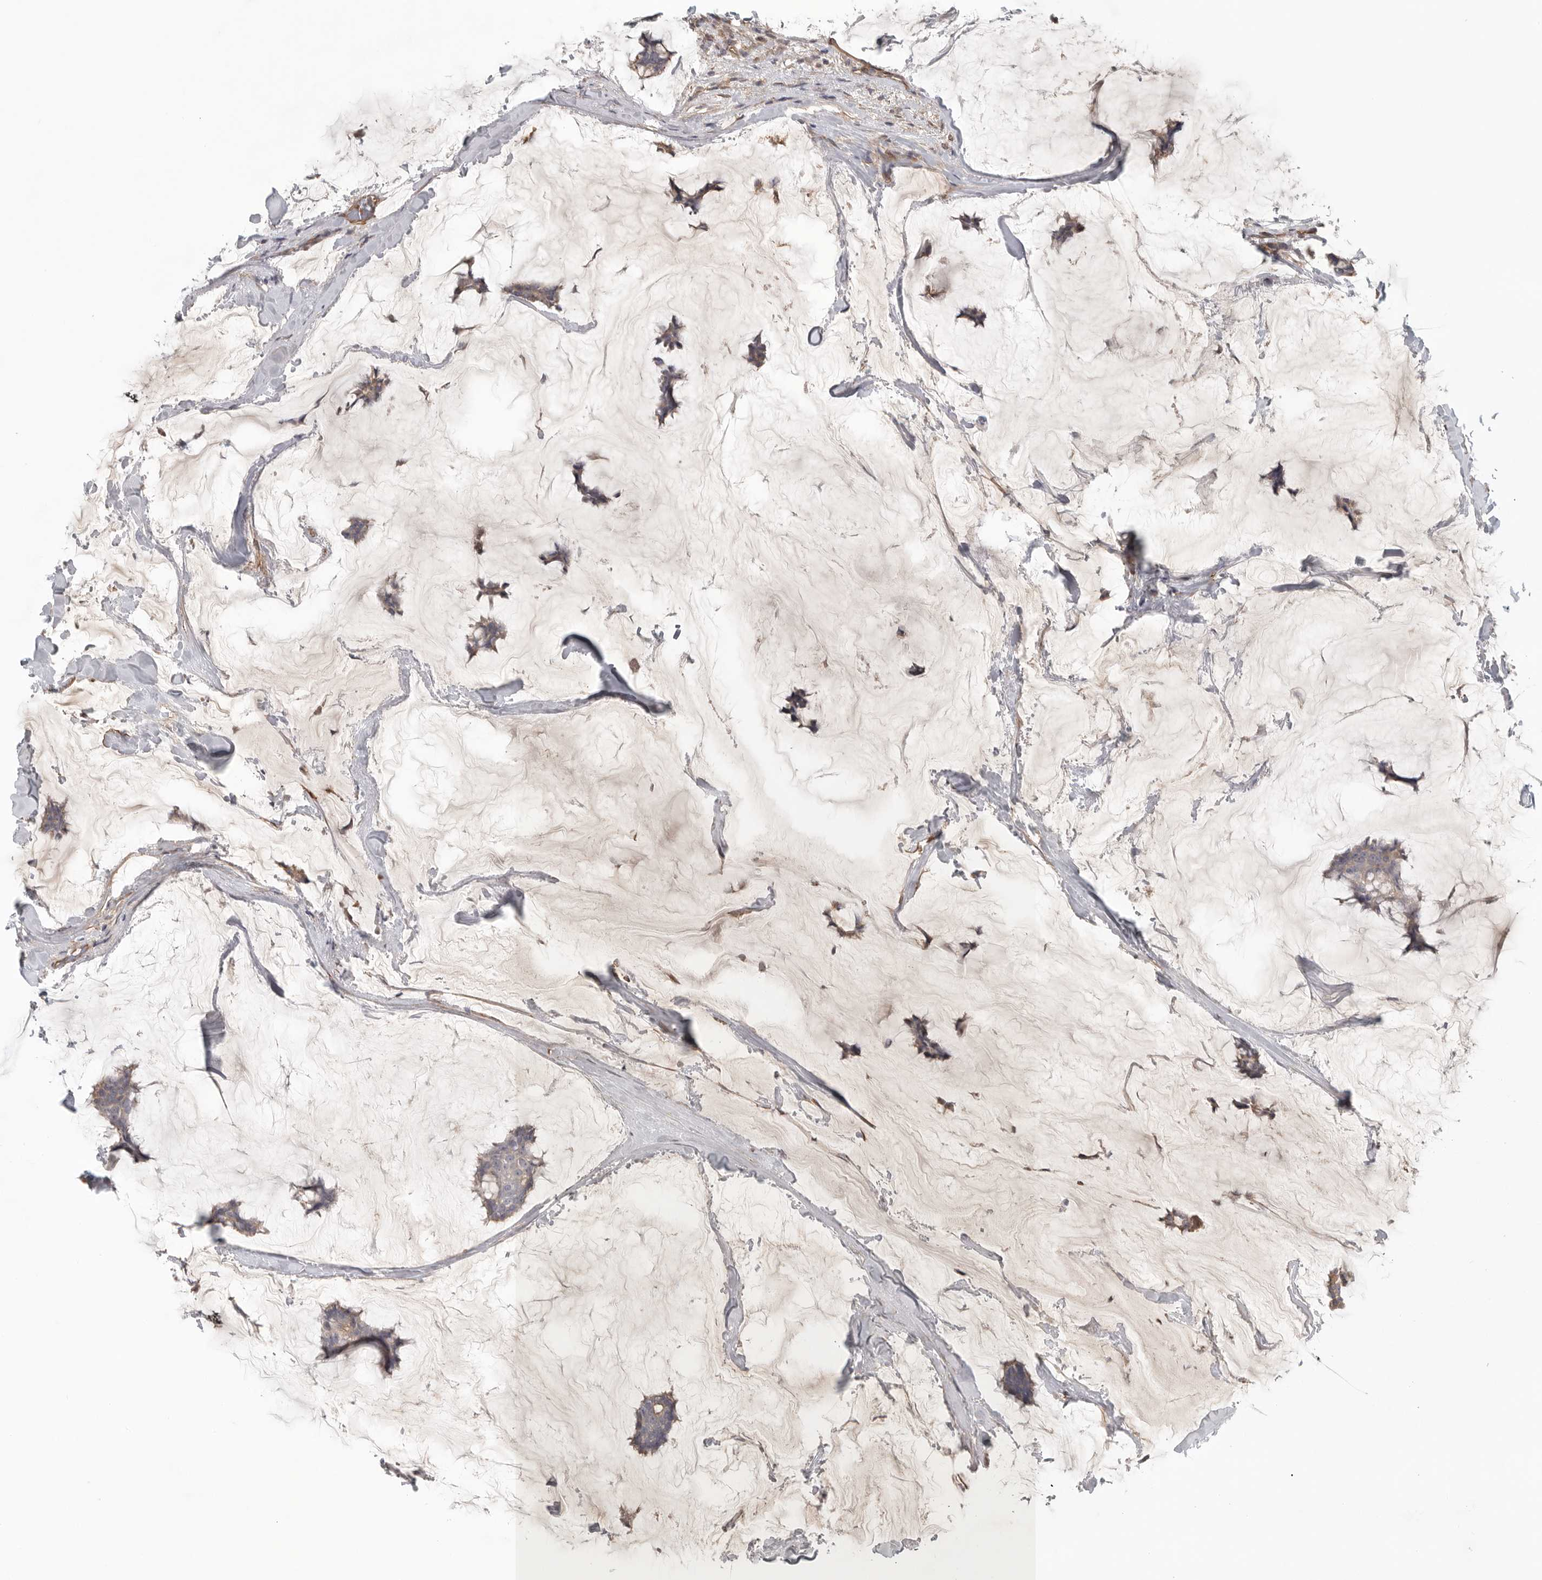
{"staining": {"intensity": "negative", "quantity": "none", "location": "none"}, "tissue": "breast cancer", "cell_type": "Tumor cells", "image_type": "cancer", "snomed": [{"axis": "morphology", "description": "Duct carcinoma"}, {"axis": "topography", "description": "Breast"}], "caption": "High power microscopy image of an IHC micrograph of breast intraductal carcinoma, revealing no significant positivity in tumor cells. (DAB (3,3'-diaminobenzidine) immunohistochemistry (IHC) with hematoxylin counter stain).", "gene": "LONRF1", "patient": {"sex": "female", "age": 93}}